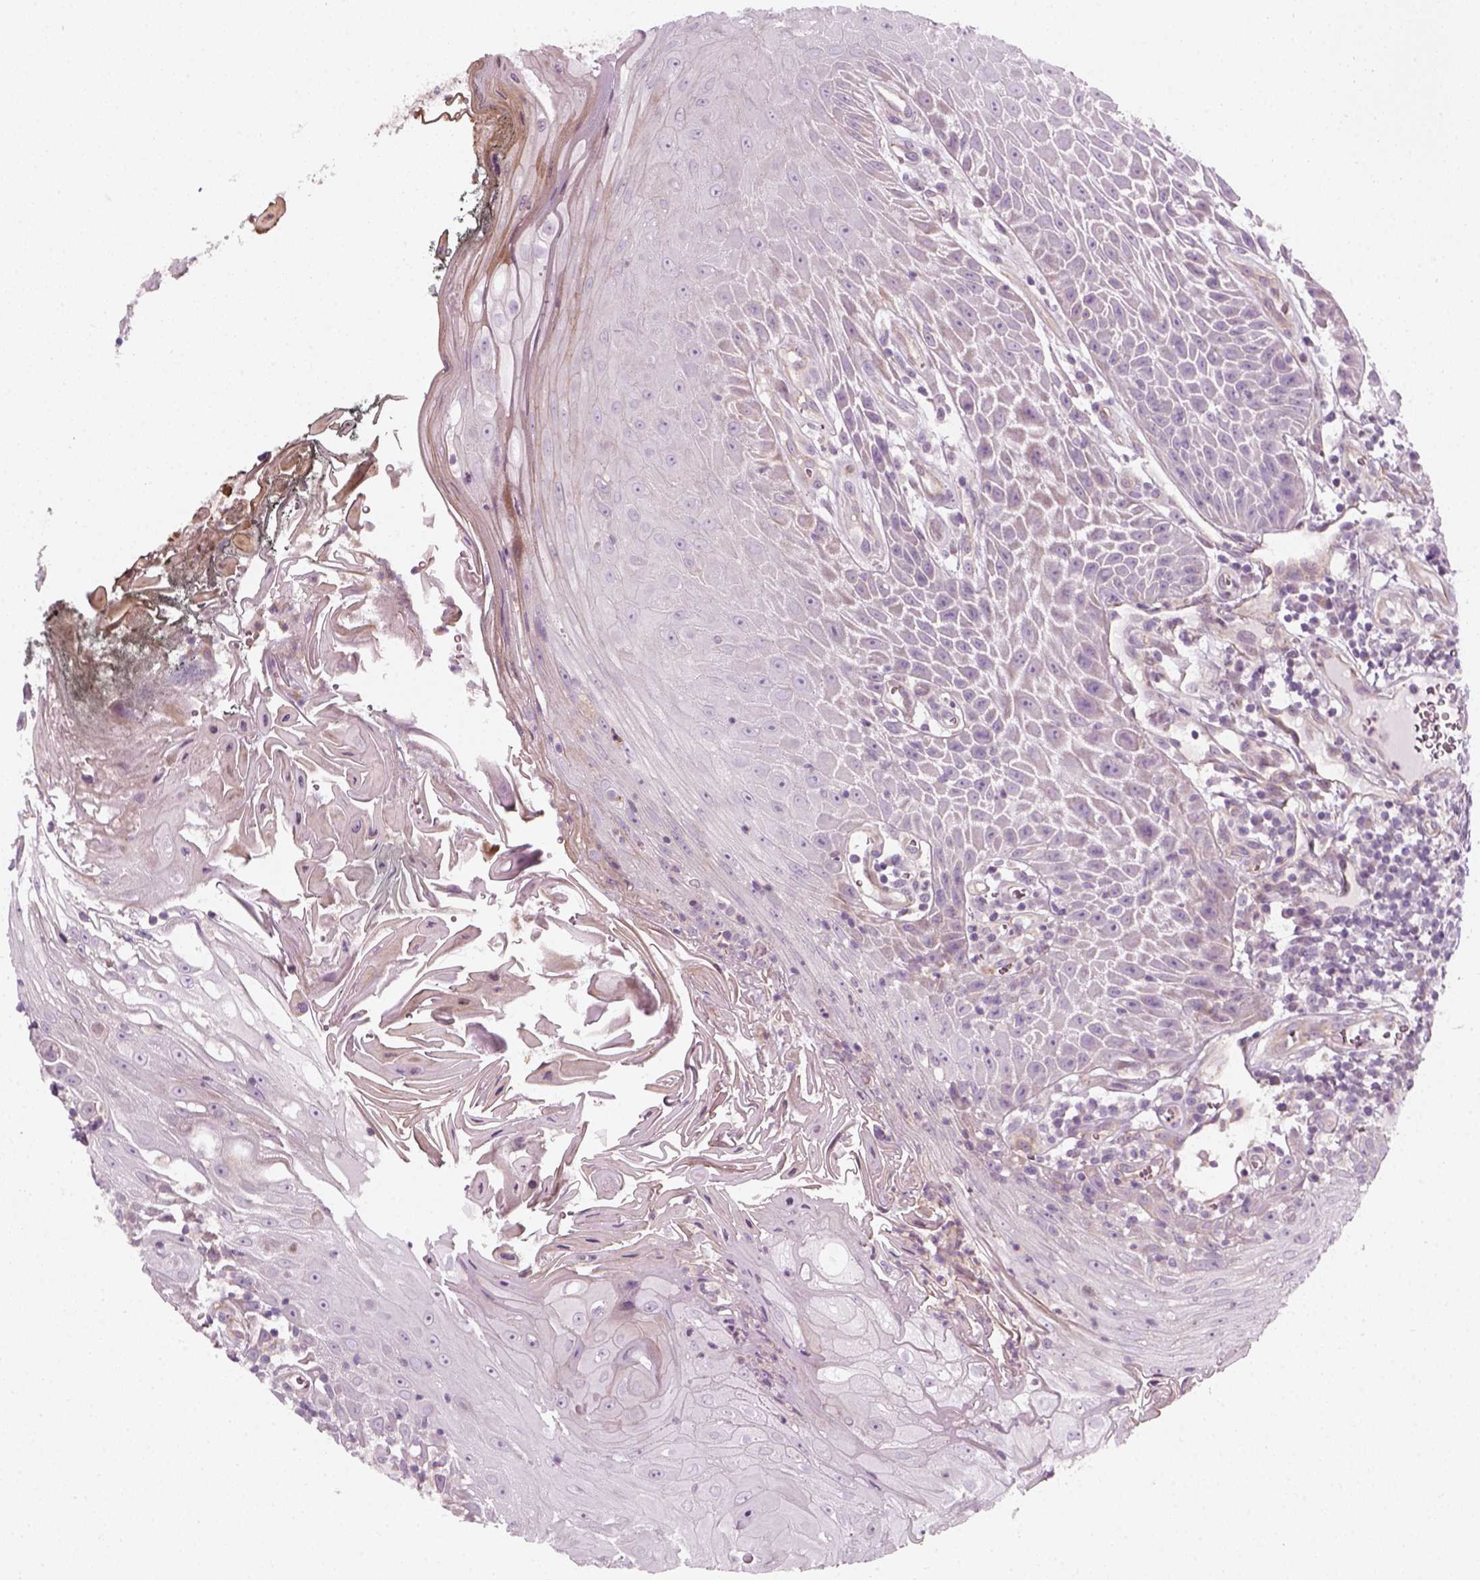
{"staining": {"intensity": "negative", "quantity": "none", "location": "none"}, "tissue": "head and neck cancer", "cell_type": "Tumor cells", "image_type": "cancer", "snomed": [{"axis": "morphology", "description": "Squamous cell carcinoma, NOS"}, {"axis": "topography", "description": "Head-Neck"}], "caption": "High magnification brightfield microscopy of head and neck cancer stained with DAB (brown) and counterstained with hematoxylin (blue): tumor cells show no significant positivity.", "gene": "DNASE1L1", "patient": {"sex": "male", "age": 52}}